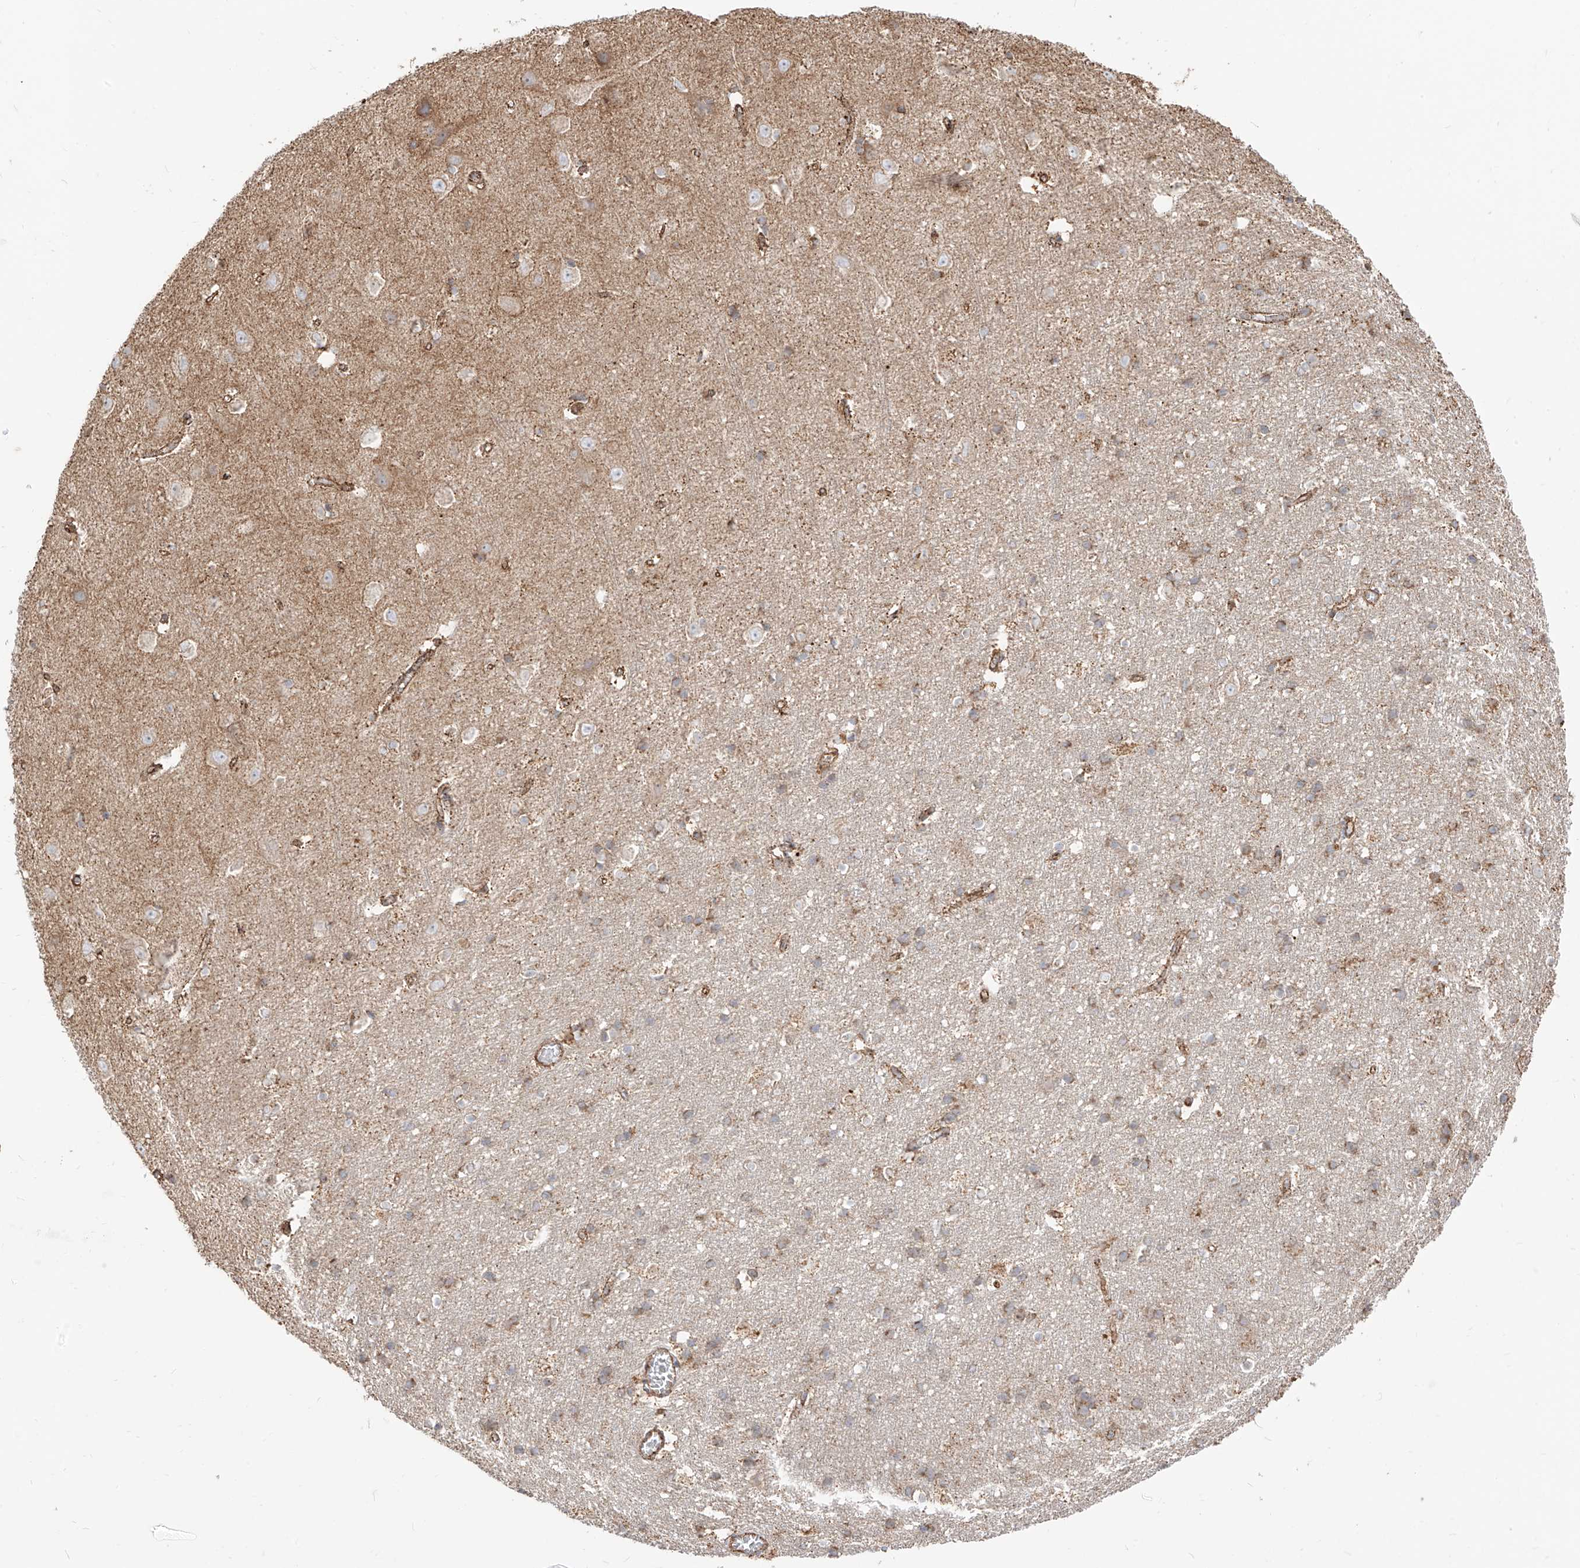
{"staining": {"intensity": "moderate", "quantity": "25%-75%", "location": "cytoplasmic/membranous"}, "tissue": "cerebral cortex", "cell_type": "Endothelial cells", "image_type": "normal", "snomed": [{"axis": "morphology", "description": "Normal tissue, NOS"}, {"axis": "topography", "description": "Cerebral cortex"}], "caption": "DAB (3,3'-diaminobenzidine) immunohistochemical staining of benign human cerebral cortex exhibits moderate cytoplasmic/membranous protein expression in approximately 25%-75% of endothelial cells.", "gene": "PLCL1", "patient": {"sex": "male", "age": 54}}